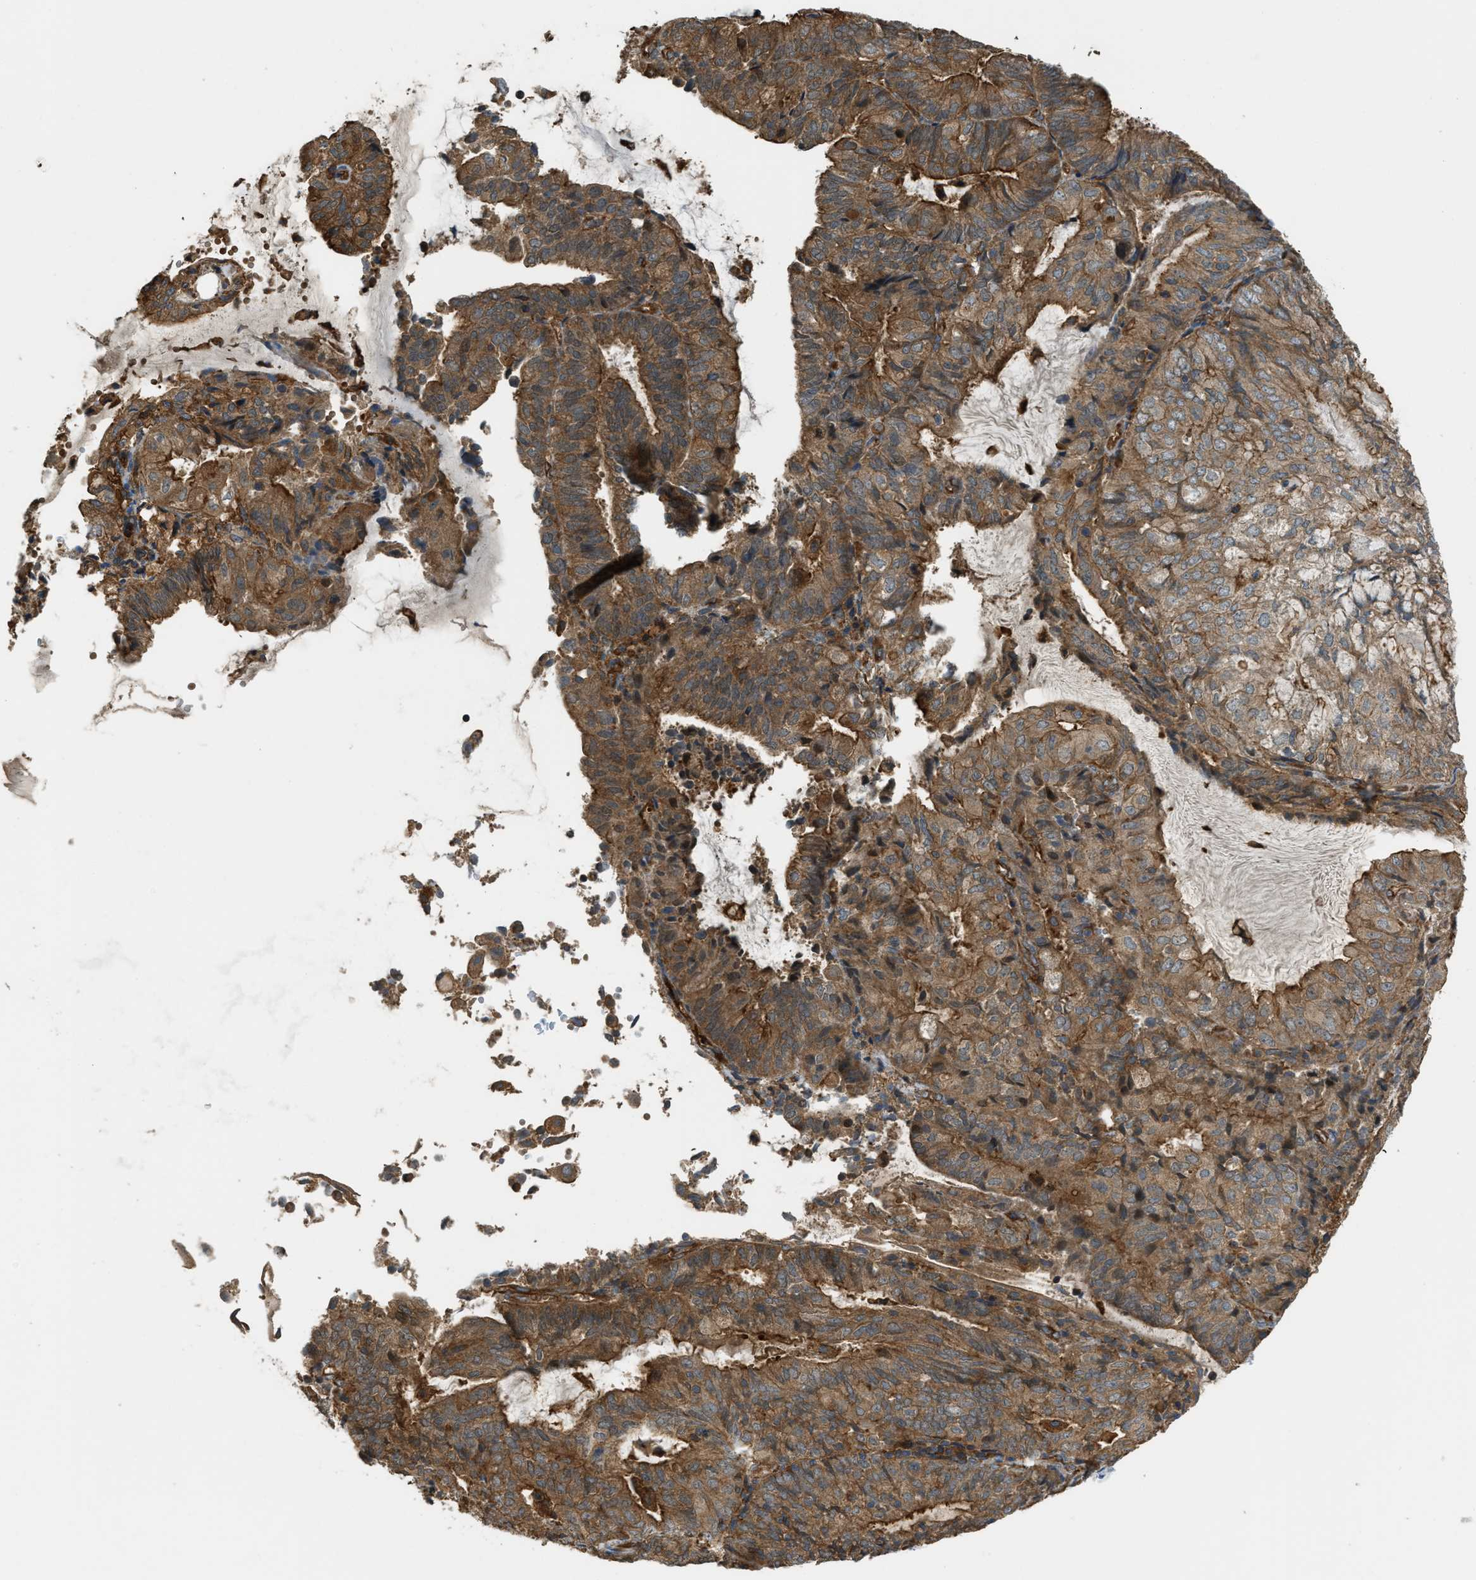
{"staining": {"intensity": "moderate", "quantity": ">75%", "location": "cytoplasmic/membranous"}, "tissue": "endometrial cancer", "cell_type": "Tumor cells", "image_type": "cancer", "snomed": [{"axis": "morphology", "description": "Adenocarcinoma, NOS"}, {"axis": "topography", "description": "Endometrium"}], "caption": "Endometrial cancer (adenocarcinoma) was stained to show a protein in brown. There is medium levels of moderate cytoplasmic/membranous expression in approximately >75% of tumor cells. (Stains: DAB in brown, nuclei in blue, Microscopy: brightfield microscopy at high magnification).", "gene": "BAG4", "patient": {"sex": "female", "age": 81}}